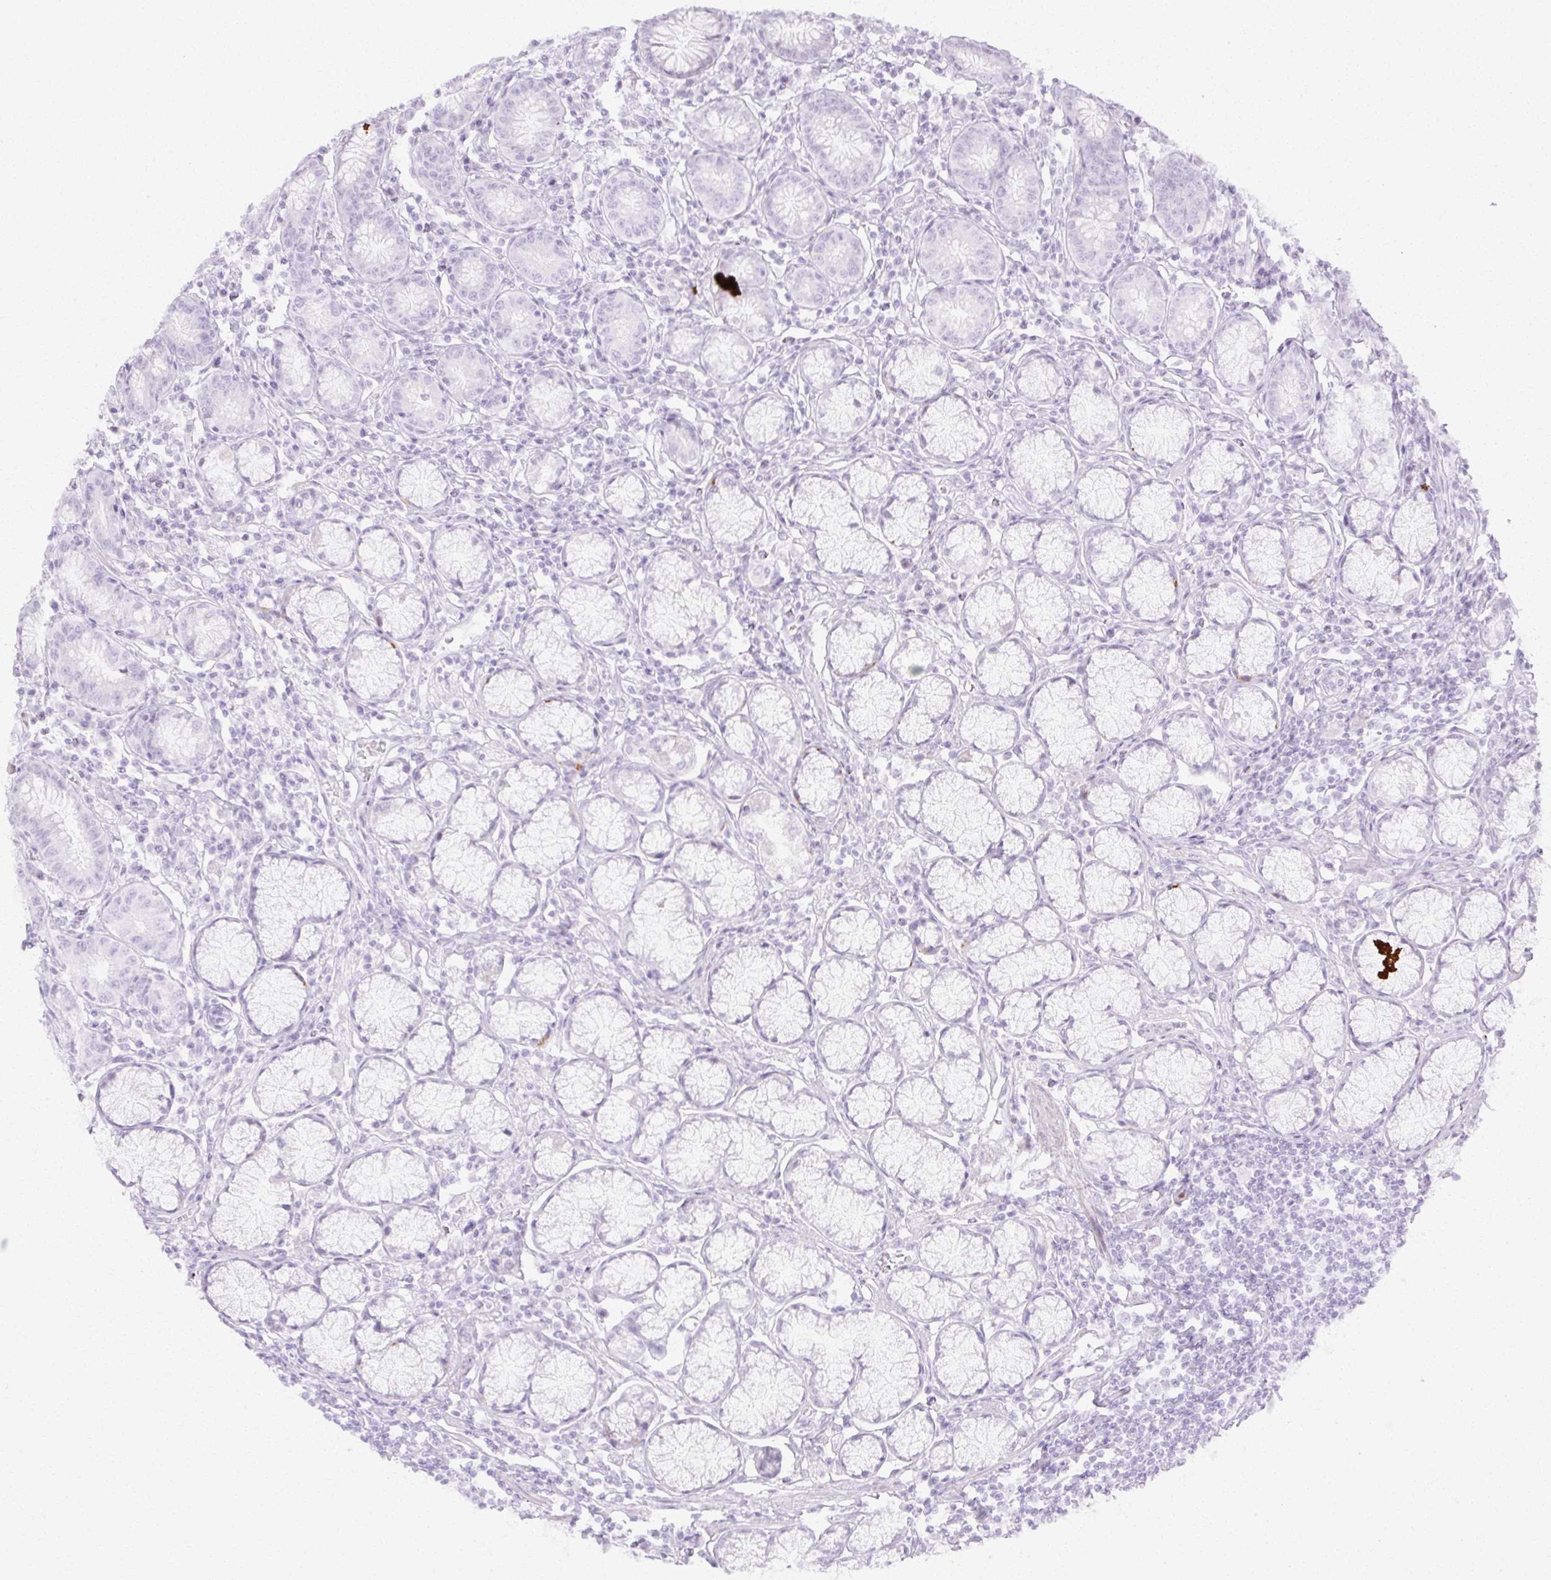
{"staining": {"intensity": "negative", "quantity": "none", "location": "none"}, "tissue": "stomach", "cell_type": "Glandular cells", "image_type": "normal", "snomed": [{"axis": "morphology", "description": "Normal tissue, NOS"}, {"axis": "topography", "description": "Stomach"}], "caption": "Glandular cells show no significant positivity in benign stomach.", "gene": "C3orf49", "patient": {"sex": "male", "age": 55}}